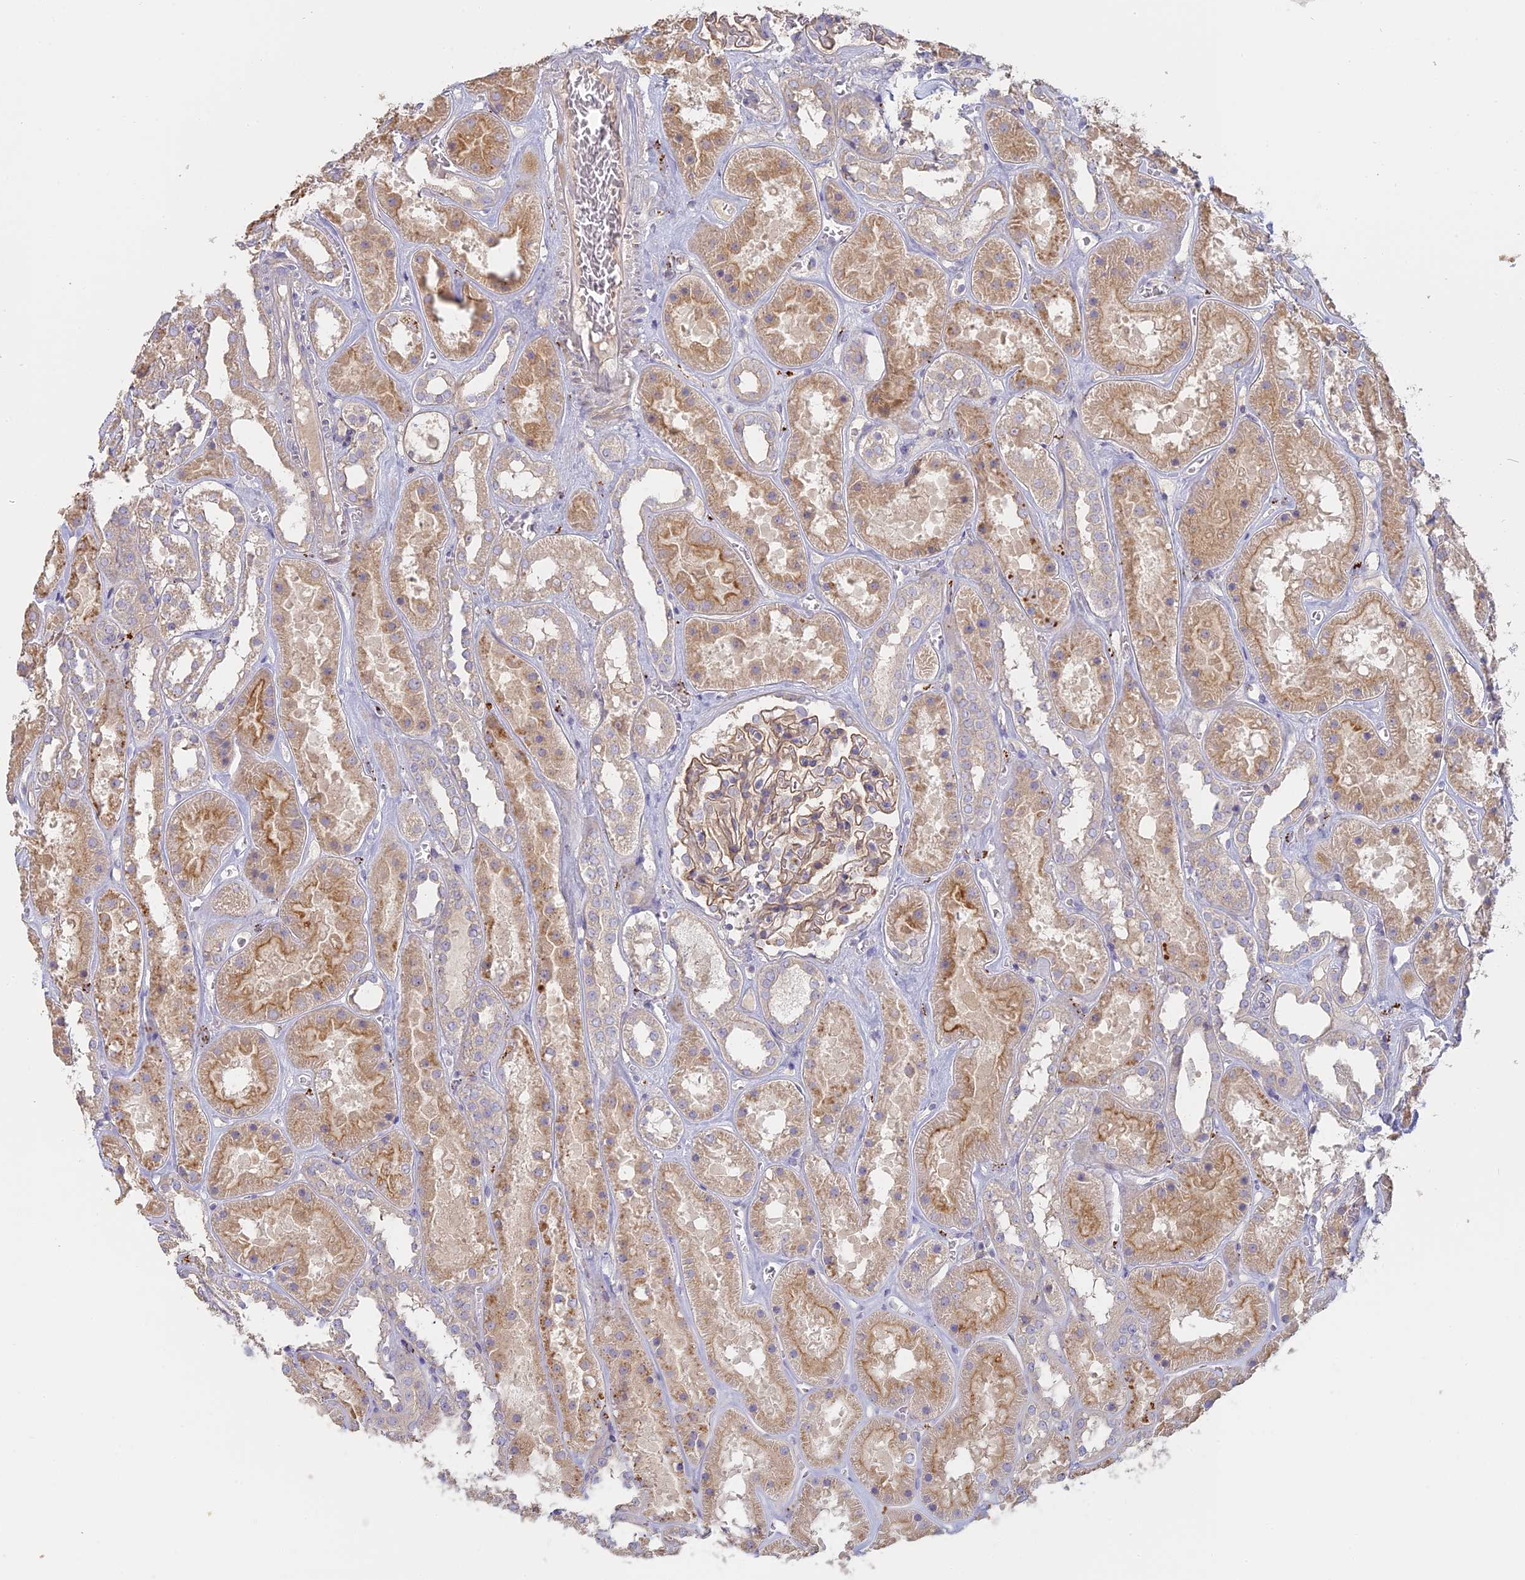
{"staining": {"intensity": "weak", "quantity": ">75%", "location": "cytoplasmic/membranous"}, "tissue": "kidney", "cell_type": "Cells in glomeruli", "image_type": "normal", "snomed": [{"axis": "morphology", "description": "Normal tissue, NOS"}, {"axis": "topography", "description": "Kidney"}], "caption": "This photomicrograph shows immunohistochemistry staining of normal human kidney, with low weak cytoplasmic/membranous staining in approximately >75% of cells in glomeruli.", "gene": "SFT2D2", "patient": {"sex": "female", "age": 41}}